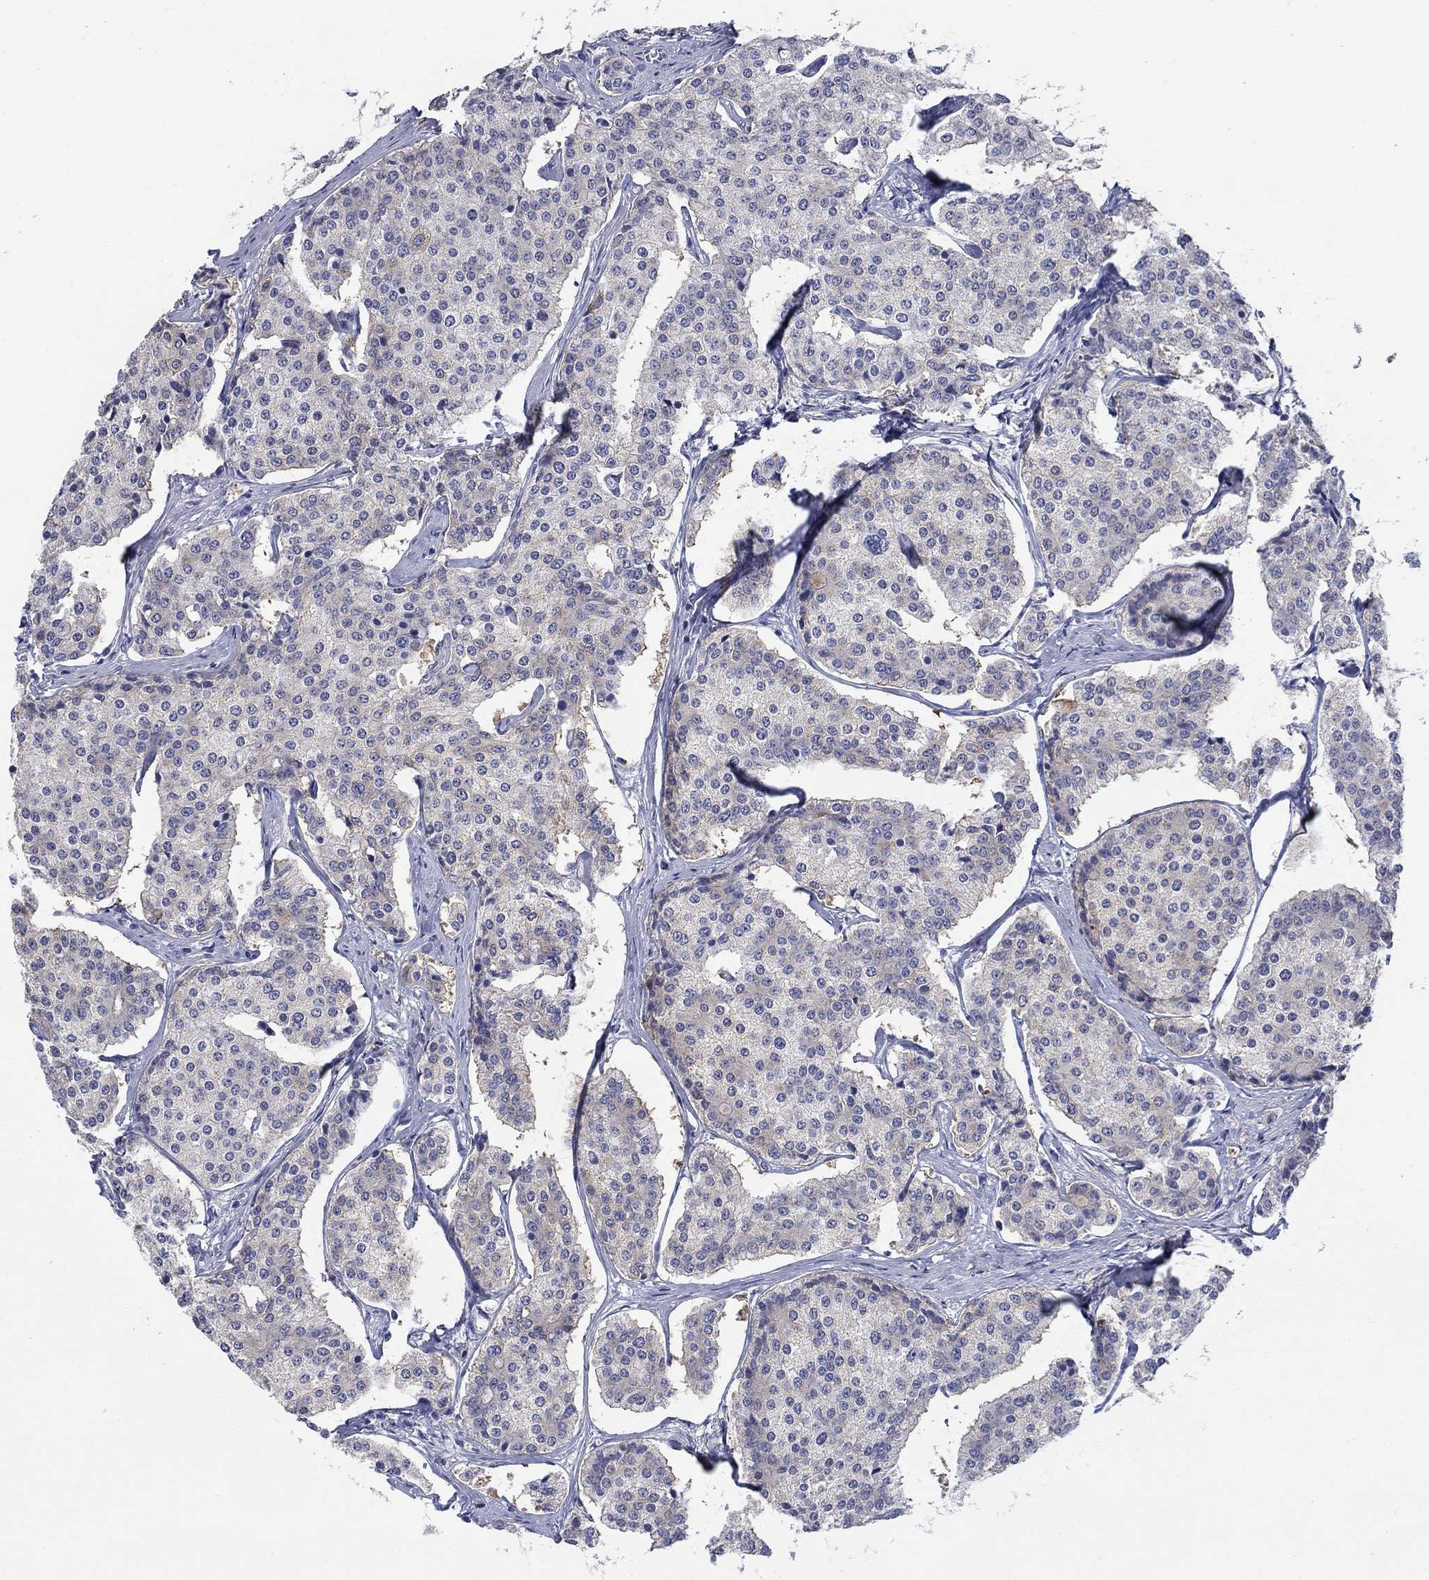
{"staining": {"intensity": "moderate", "quantity": "<25%", "location": "cytoplasmic/membranous"}, "tissue": "carcinoid", "cell_type": "Tumor cells", "image_type": "cancer", "snomed": [{"axis": "morphology", "description": "Carcinoid, malignant, NOS"}, {"axis": "topography", "description": "Small intestine"}], "caption": "Immunohistochemical staining of carcinoid reveals low levels of moderate cytoplasmic/membranous protein expression in approximately <25% of tumor cells. (brown staining indicates protein expression, while blue staining denotes nuclei).", "gene": "PTPRZ1", "patient": {"sex": "female", "age": 65}}